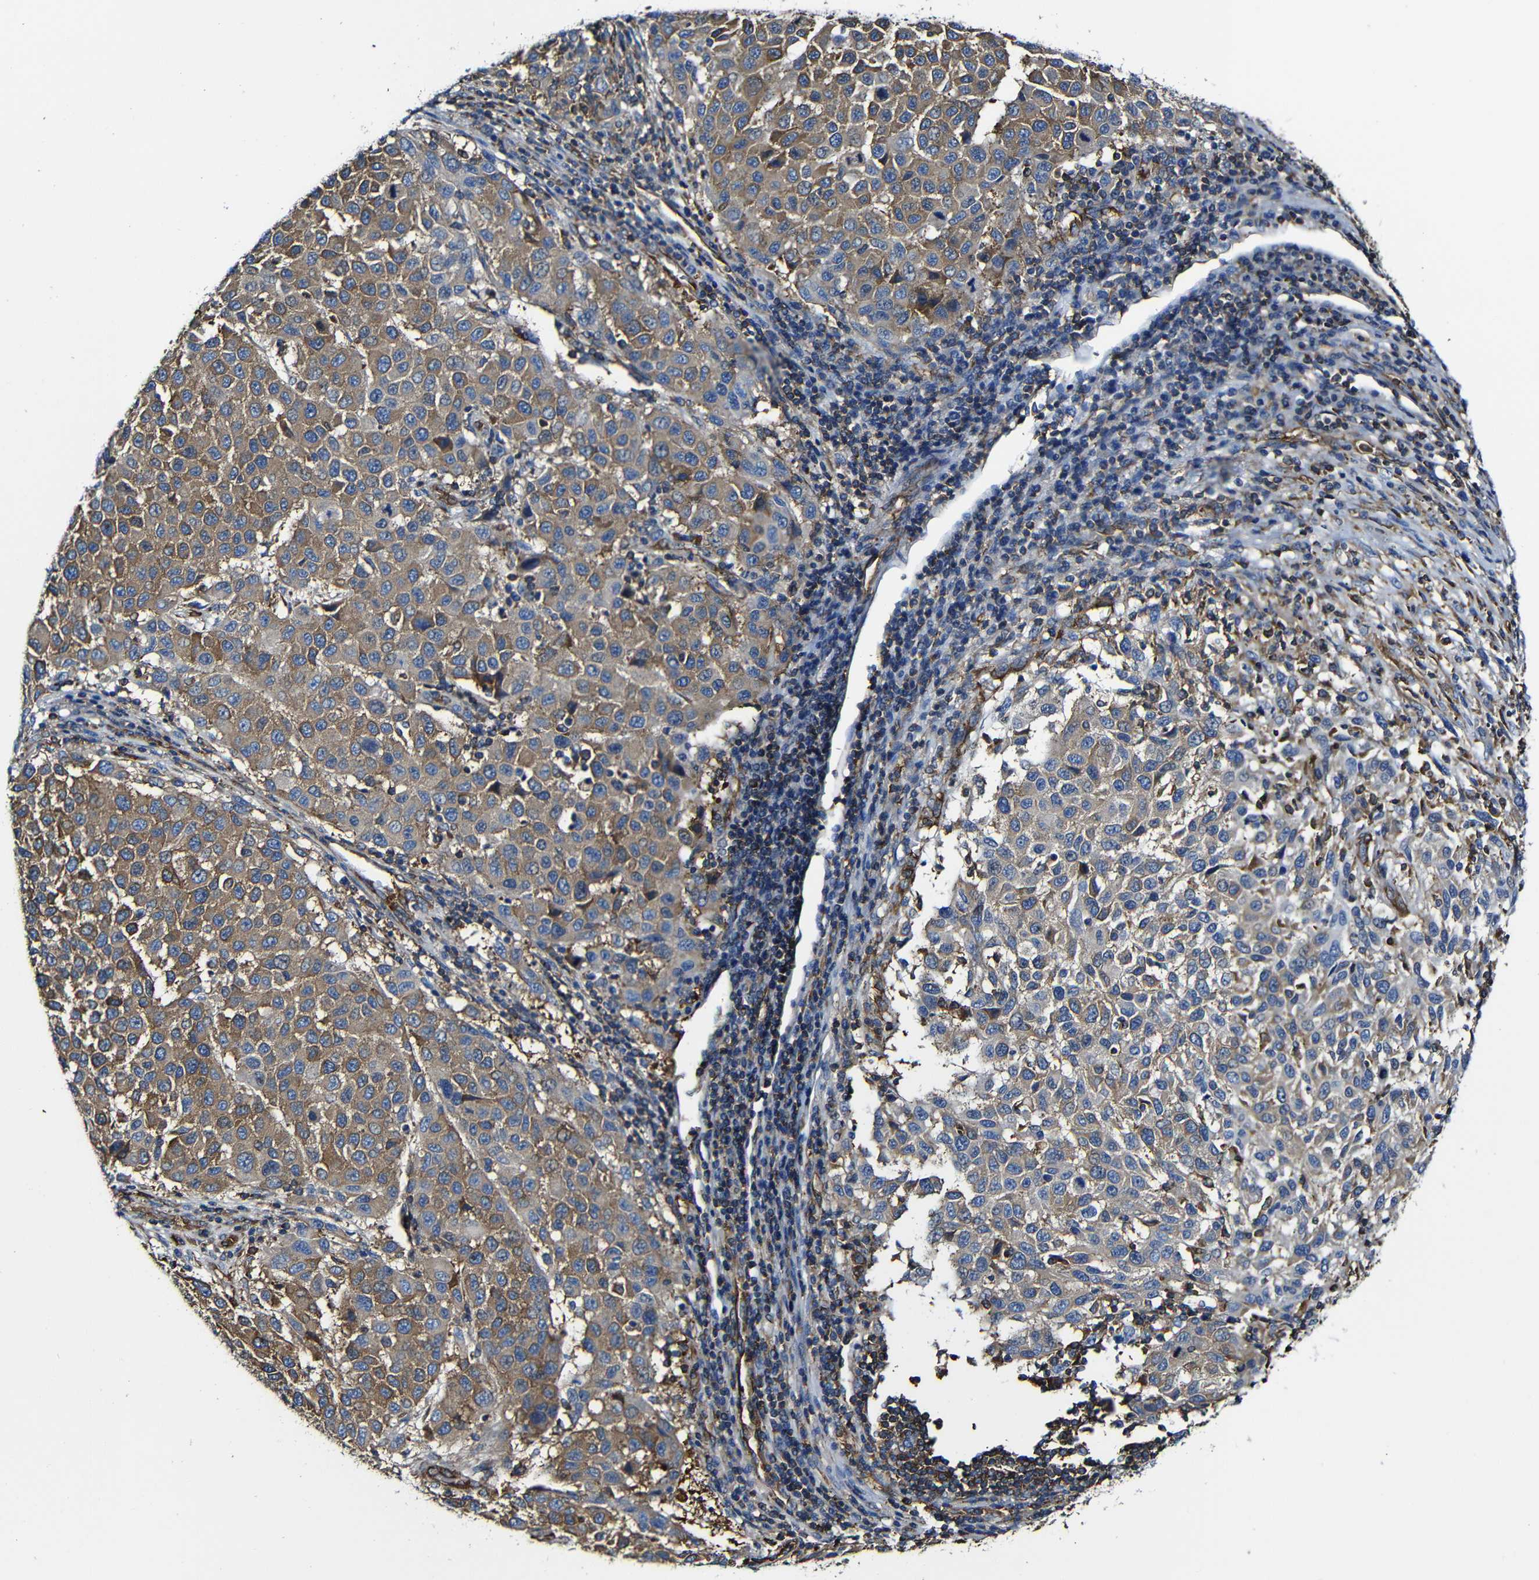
{"staining": {"intensity": "moderate", "quantity": ">75%", "location": "cytoplasmic/membranous"}, "tissue": "melanoma", "cell_type": "Tumor cells", "image_type": "cancer", "snomed": [{"axis": "morphology", "description": "Malignant melanoma, Metastatic site"}, {"axis": "topography", "description": "Lymph node"}], "caption": "An IHC histopathology image of neoplastic tissue is shown. Protein staining in brown labels moderate cytoplasmic/membranous positivity in malignant melanoma (metastatic site) within tumor cells. Ihc stains the protein in brown and the nuclei are stained blue.", "gene": "MSN", "patient": {"sex": "male", "age": 61}}